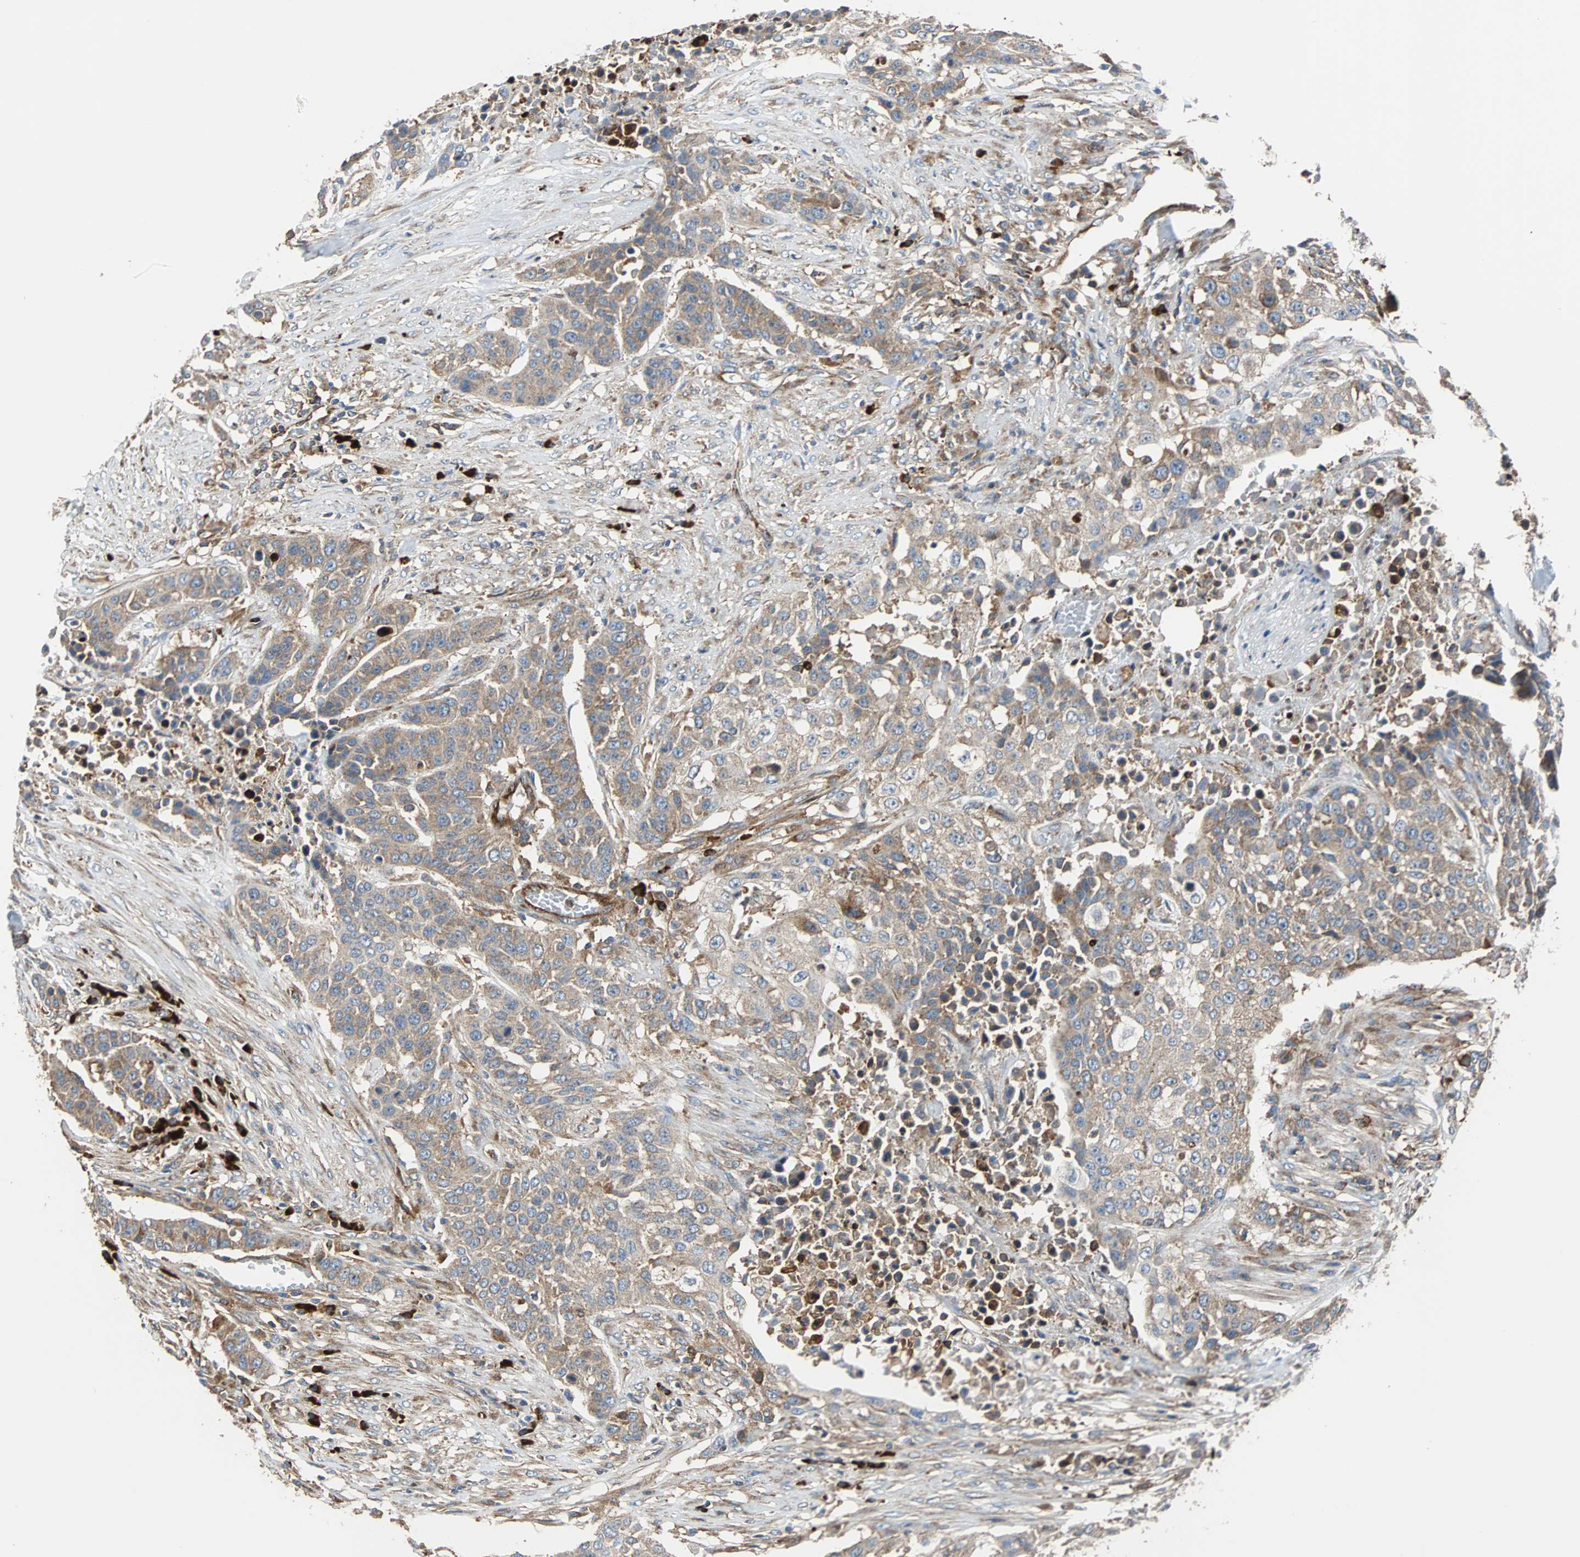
{"staining": {"intensity": "weak", "quantity": ">75%", "location": "cytoplasmic/membranous"}, "tissue": "urothelial cancer", "cell_type": "Tumor cells", "image_type": "cancer", "snomed": [{"axis": "morphology", "description": "Urothelial carcinoma, High grade"}, {"axis": "topography", "description": "Urinary bladder"}], "caption": "A photomicrograph showing weak cytoplasmic/membranous staining in about >75% of tumor cells in urothelial cancer, as visualized by brown immunohistochemical staining.", "gene": "PLCG2", "patient": {"sex": "male", "age": 74}}